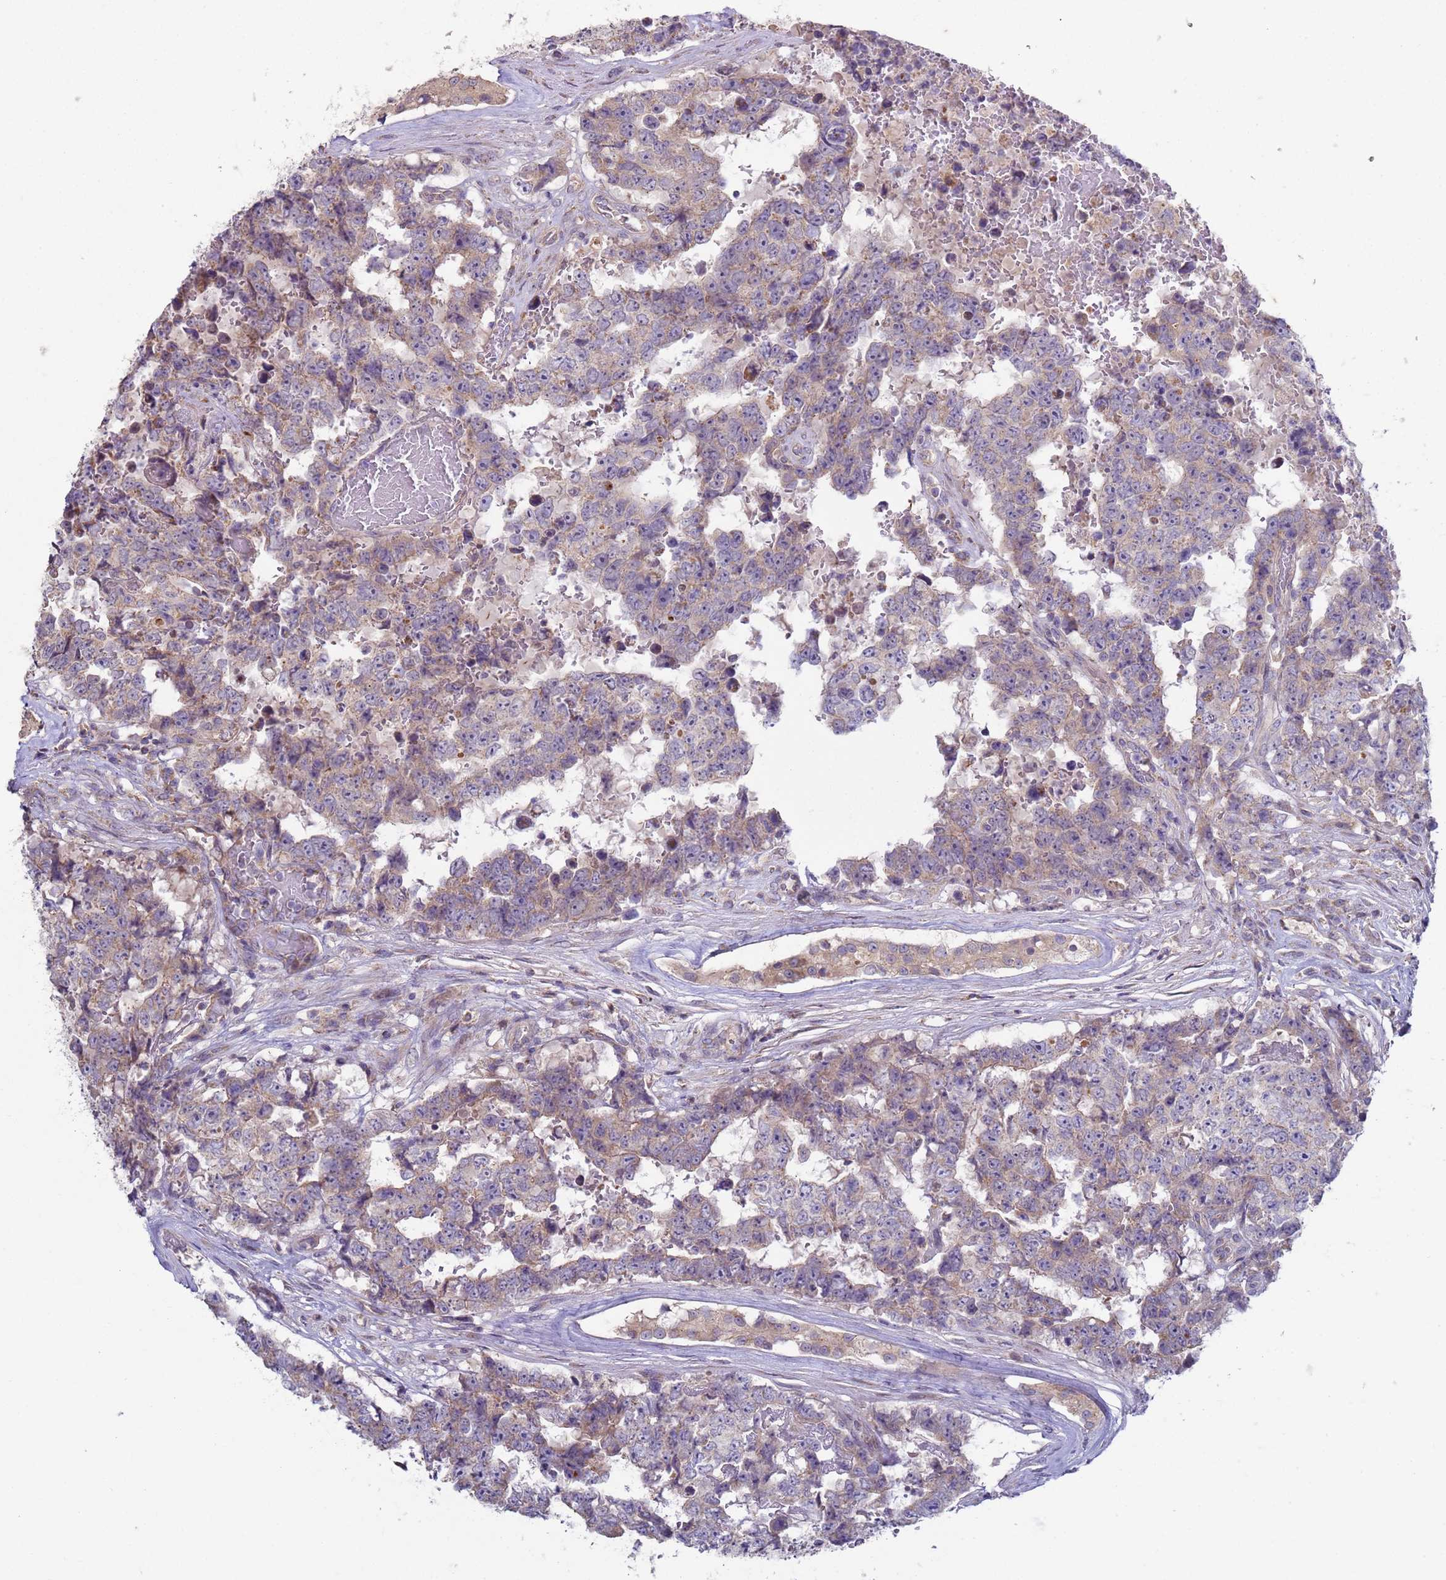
{"staining": {"intensity": "weak", "quantity": "25%-75%", "location": "cytoplasmic/membranous"}, "tissue": "testis cancer", "cell_type": "Tumor cells", "image_type": "cancer", "snomed": [{"axis": "morphology", "description": "Normal tissue, NOS"}, {"axis": "morphology", "description": "Carcinoma, Embryonal, NOS"}, {"axis": "topography", "description": "Testis"}, {"axis": "topography", "description": "Epididymis"}], "caption": "Weak cytoplasmic/membranous positivity for a protein is appreciated in about 25%-75% of tumor cells of embryonal carcinoma (testis) using IHC.", "gene": "DIP2B", "patient": {"sex": "male", "age": 25}}